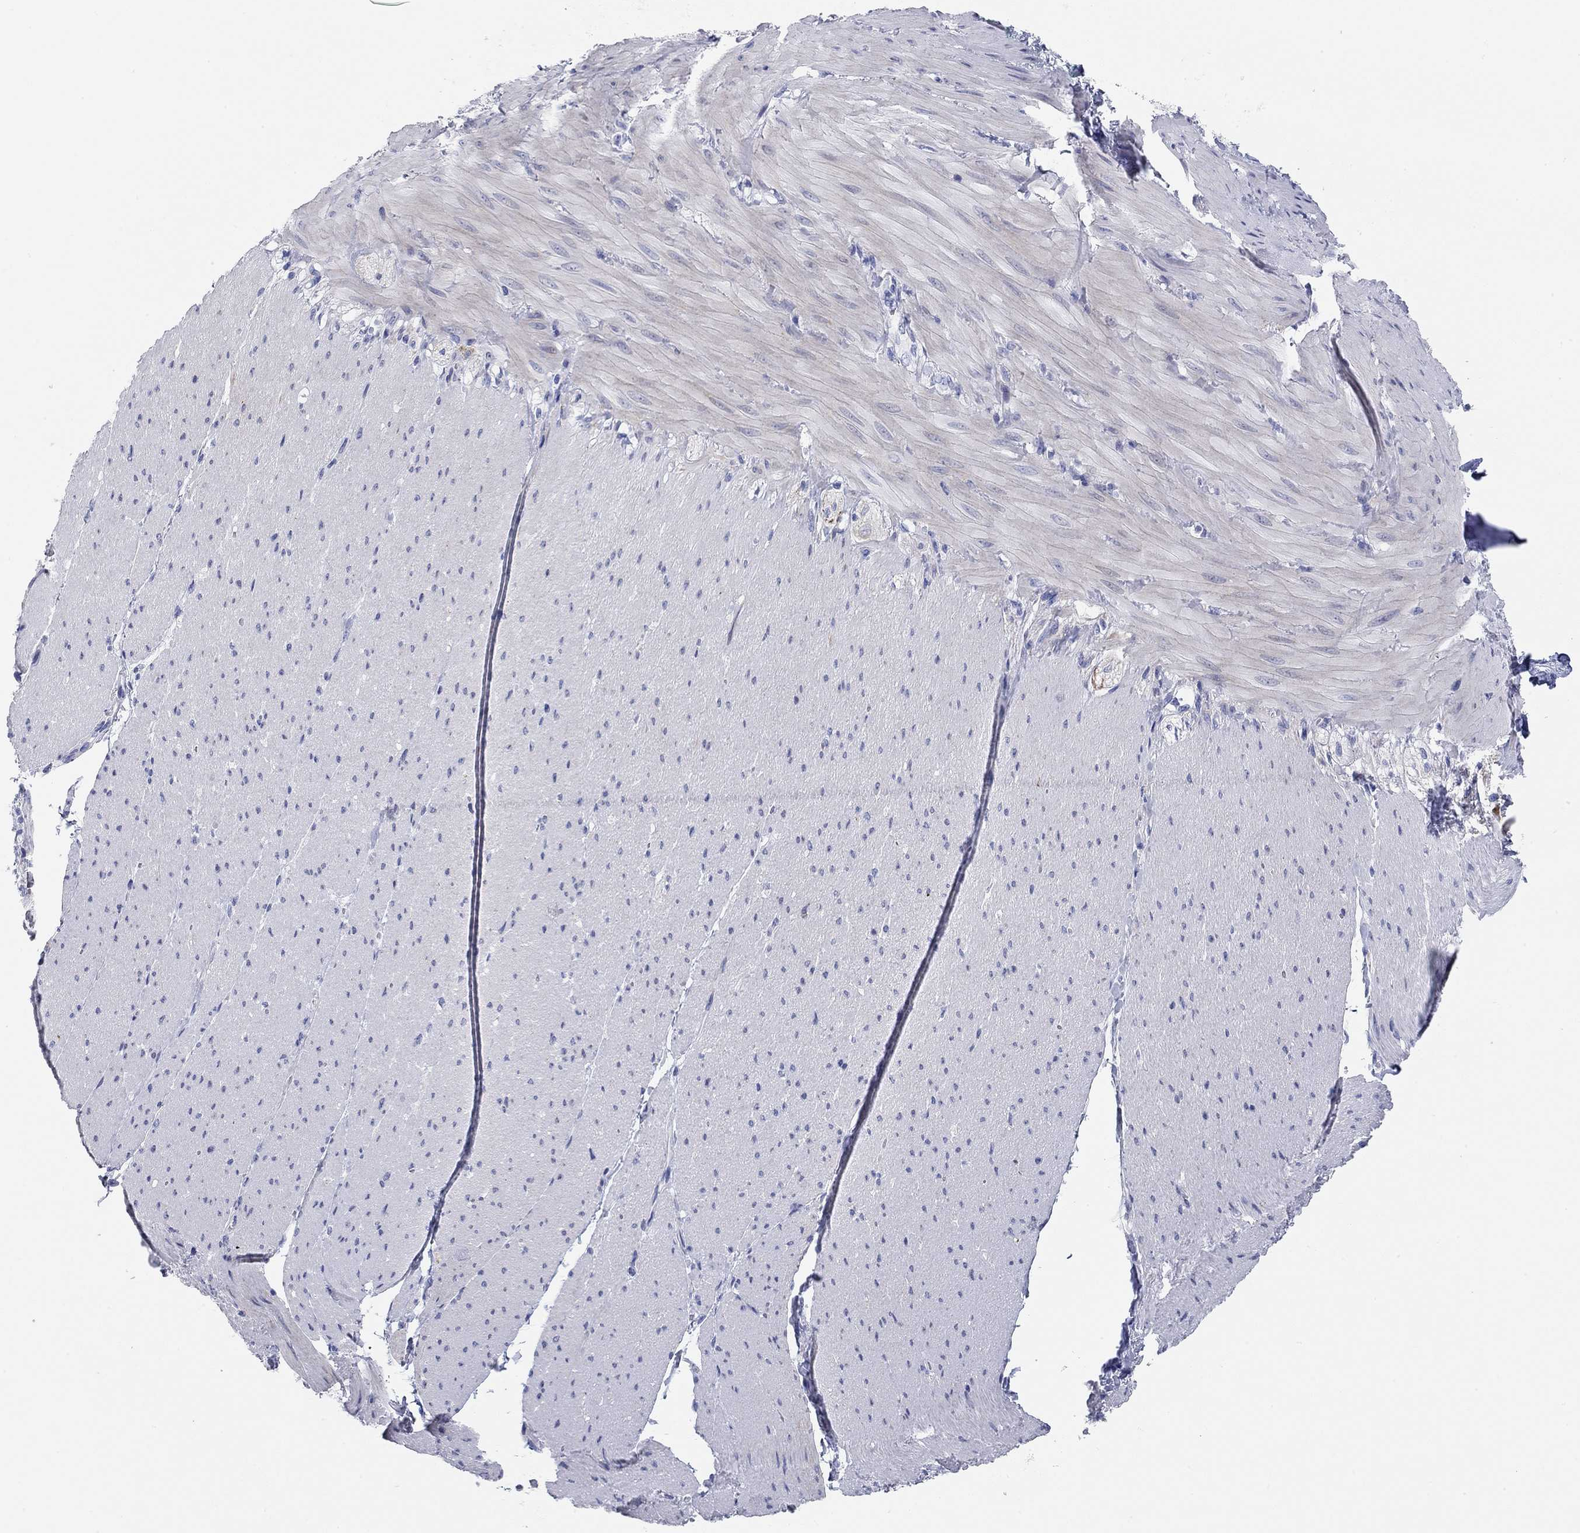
{"staining": {"intensity": "negative", "quantity": "none", "location": "none"}, "tissue": "adipose tissue", "cell_type": "Adipocytes", "image_type": "normal", "snomed": [{"axis": "morphology", "description": "Normal tissue, NOS"}, {"axis": "topography", "description": "Smooth muscle"}, {"axis": "topography", "description": "Duodenum"}, {"axis": "topography", "description": "Peripheral nerve tissue"}], "caption": "IHC histopathology image of unremarkable human adipose tissue stained for a protein (brown), which shows no positivity in adipocytes.", "gene": "CHI3L2", "patient": {"sex": "female", "age": 61}}